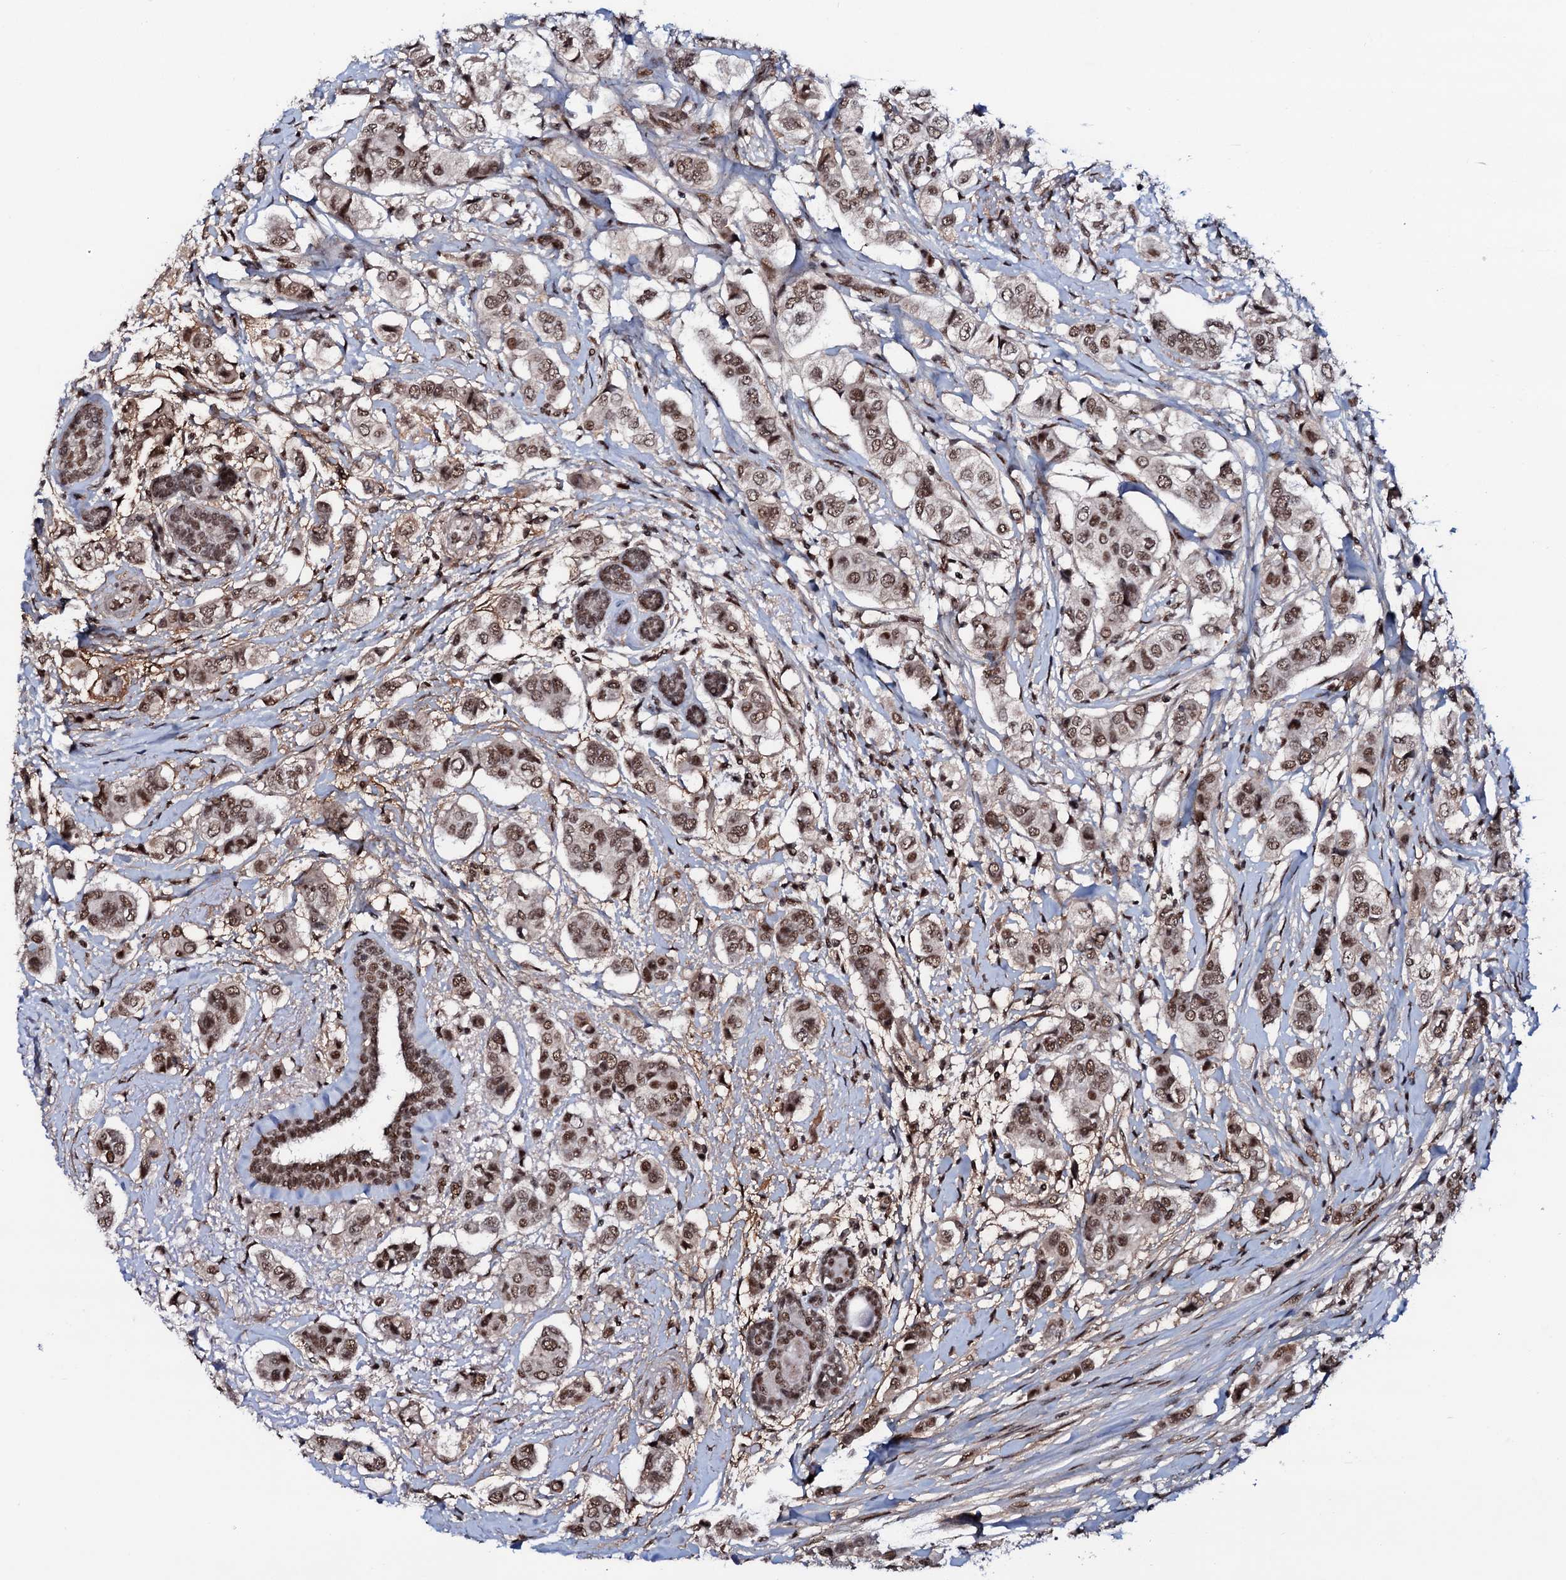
{"staining": {"intensity": "moderate", "quantity": ">75%", "location": "nuclear"}, "tissue": "breast cancer", "cell_type": "Tumor cells", "image_type": "cancer", "snomed": [{"axis": "morphology", "description": "Lobular carcinoma"}, {"axis": "topography", "description": "Breast"}], "caption": "Breast cancer stained with a brown dye exhibits moderate nuclear positive positivity in approximately >75% of tumor cells.", "gene": "PRPF18", "patient": {"sex": "female", "age": 51}}